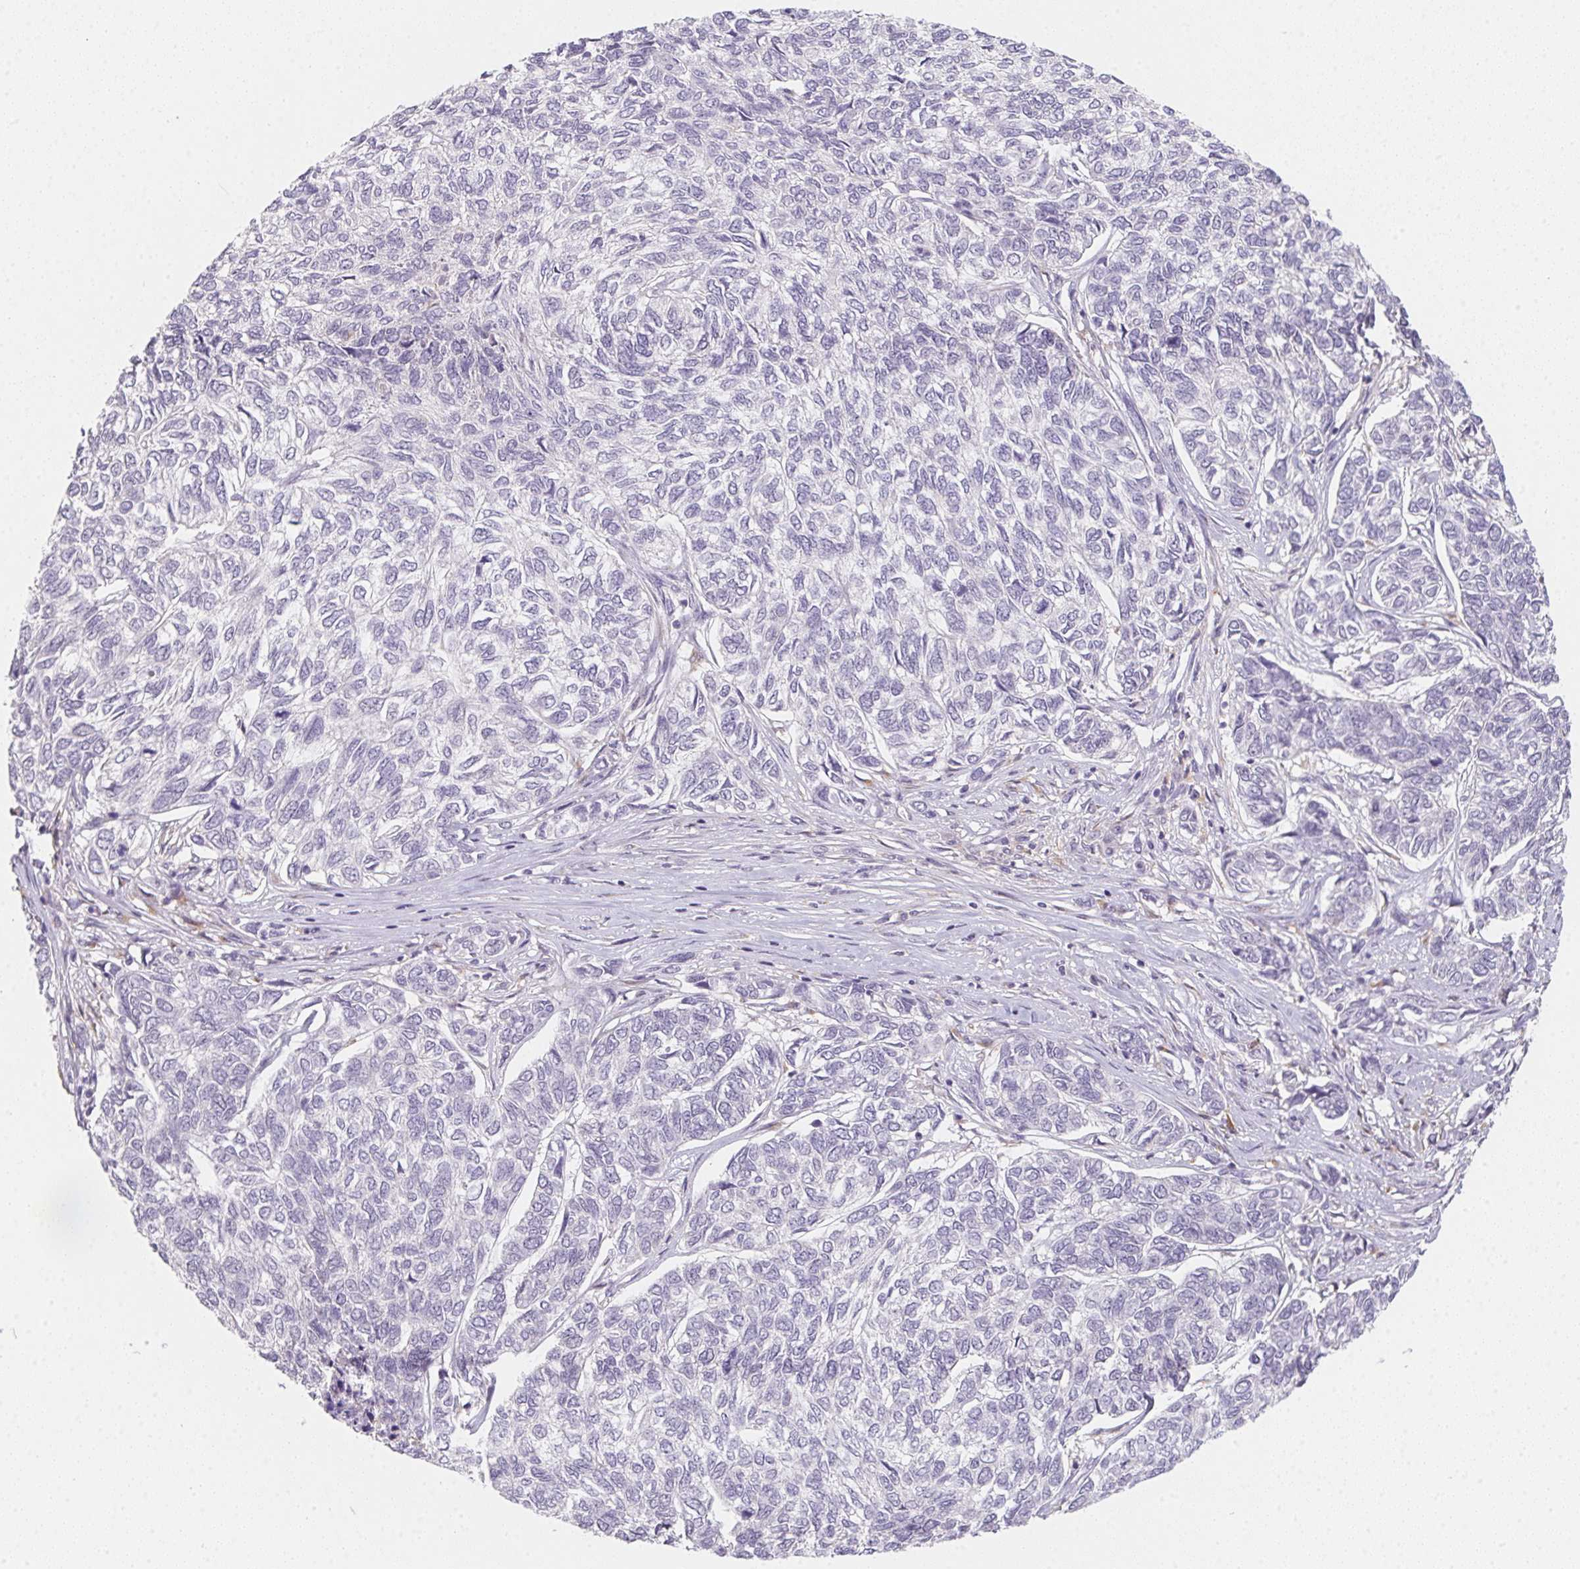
{"staining": {"intensity": "negative", "quantity": "none", "location": "none"}, "tissue": "skin cancer", "cell_type": "Tumor cells", "image_type": "cancer", "snomed": [{"axis": "morphology", "description": "Basal cell carcinoma"}, {"axis": "topography", "description": "Skin"}], "caption": "Skin cancer was stained to show a protein in brown. There is no significant expression in tumor cells.", "gene": "SLC6A18", "patient": {"sex": "female", "age": 65}}